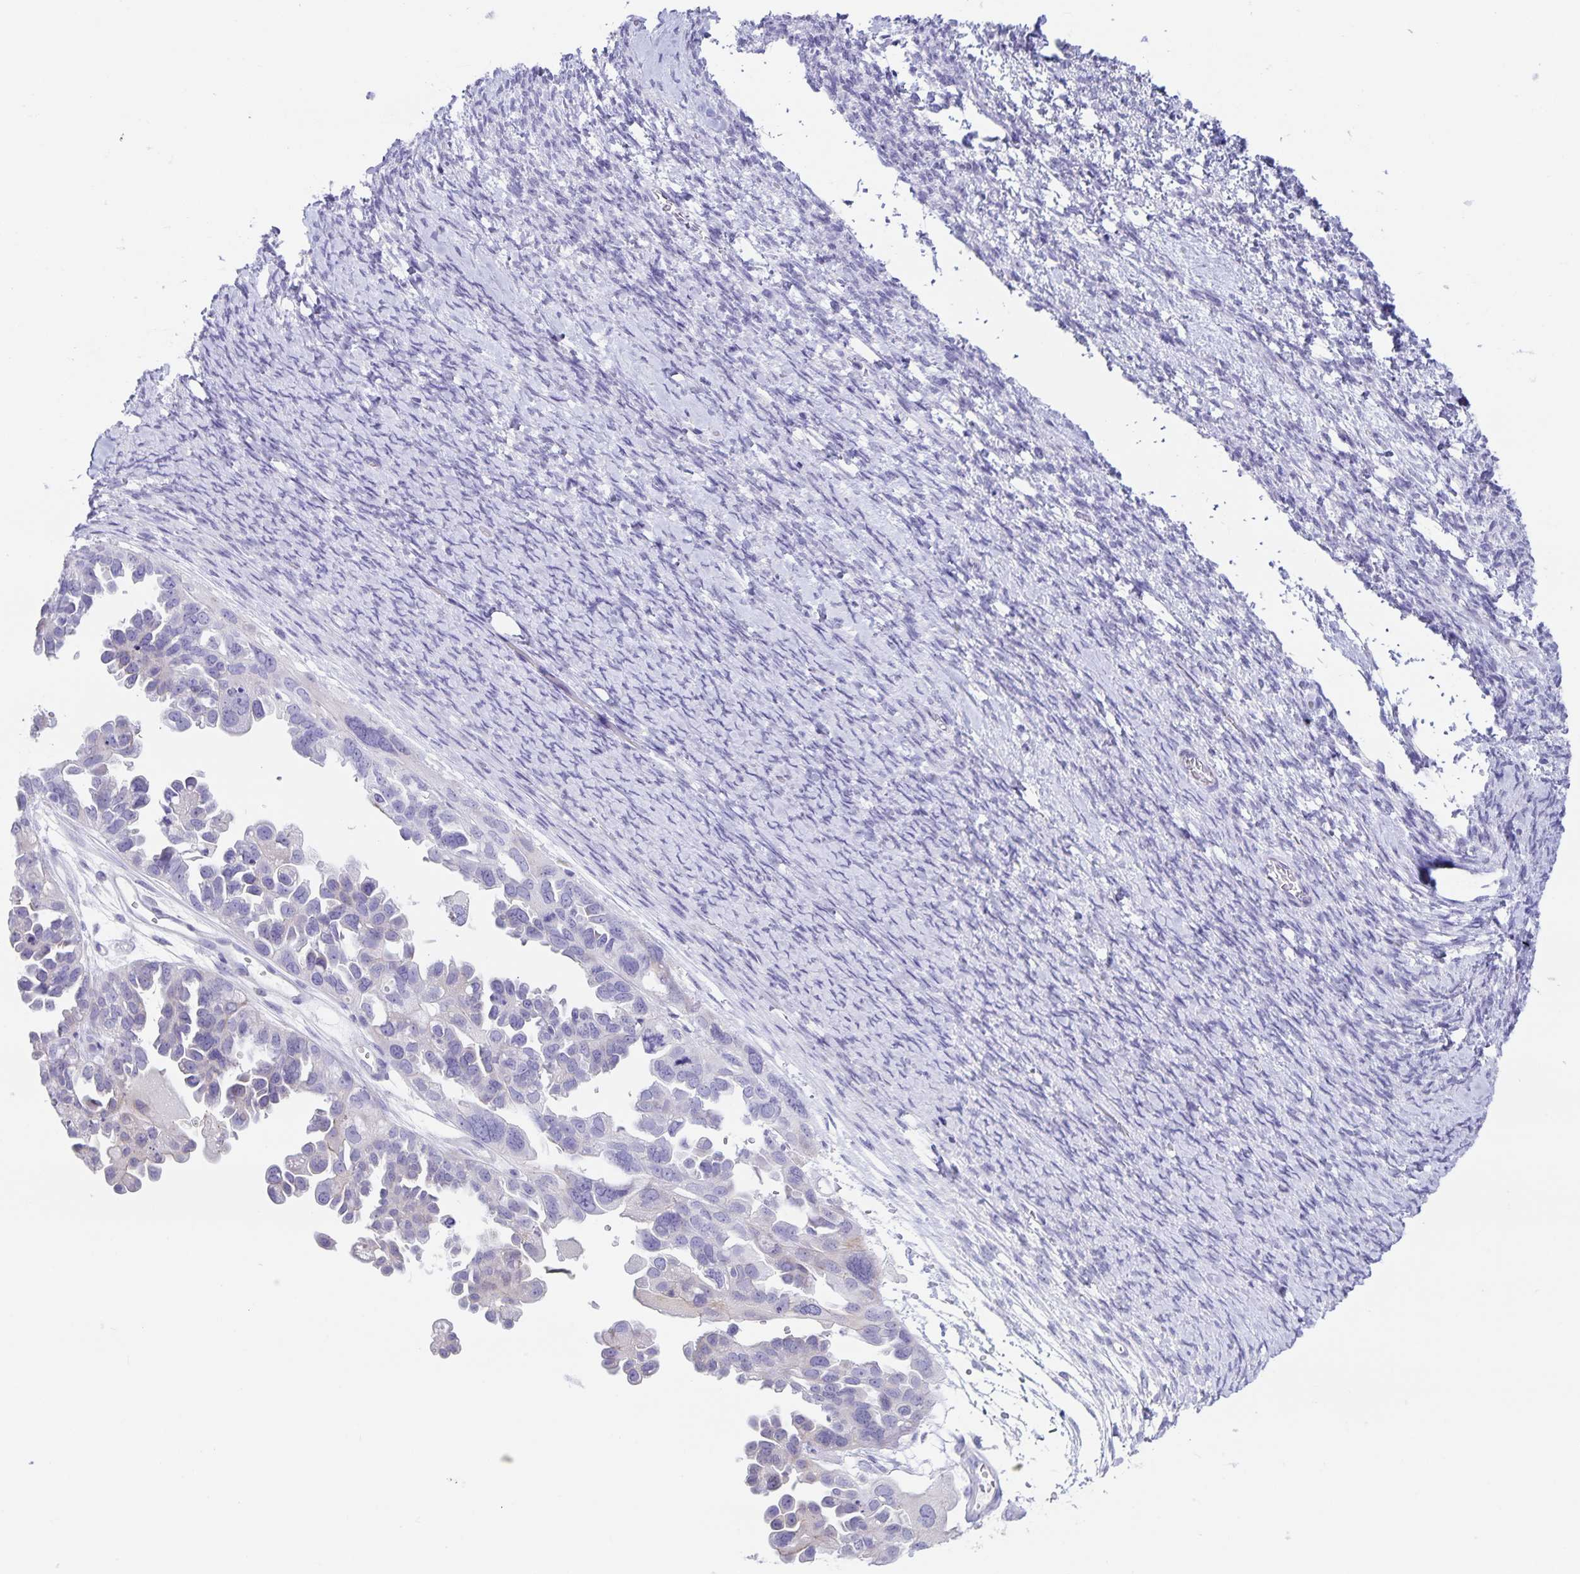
{"staining": {"intensity": "negative", "quantity": "none", "location": "none"}, "tissue": "ovarian cancer", "cell_type": "Tumor cells", "image_type": "cancer", "snomed": [{"axis": "morphology", "description": "Cystadenocarcinoma, serous, NOS"}, {"axis": "topography", "description": "Ovary"}], "caption": "Immunohistochemistry micrograph of human serous cystadenocarcinoma (ovarian) stained for a protein (brown), which reveals no staining in tumor cells. (Brightfield microscopy of DAB immunohistochemistry at high magnification).", "gene": "AQP4", "patient": {"sex": "female", "age": 53}}